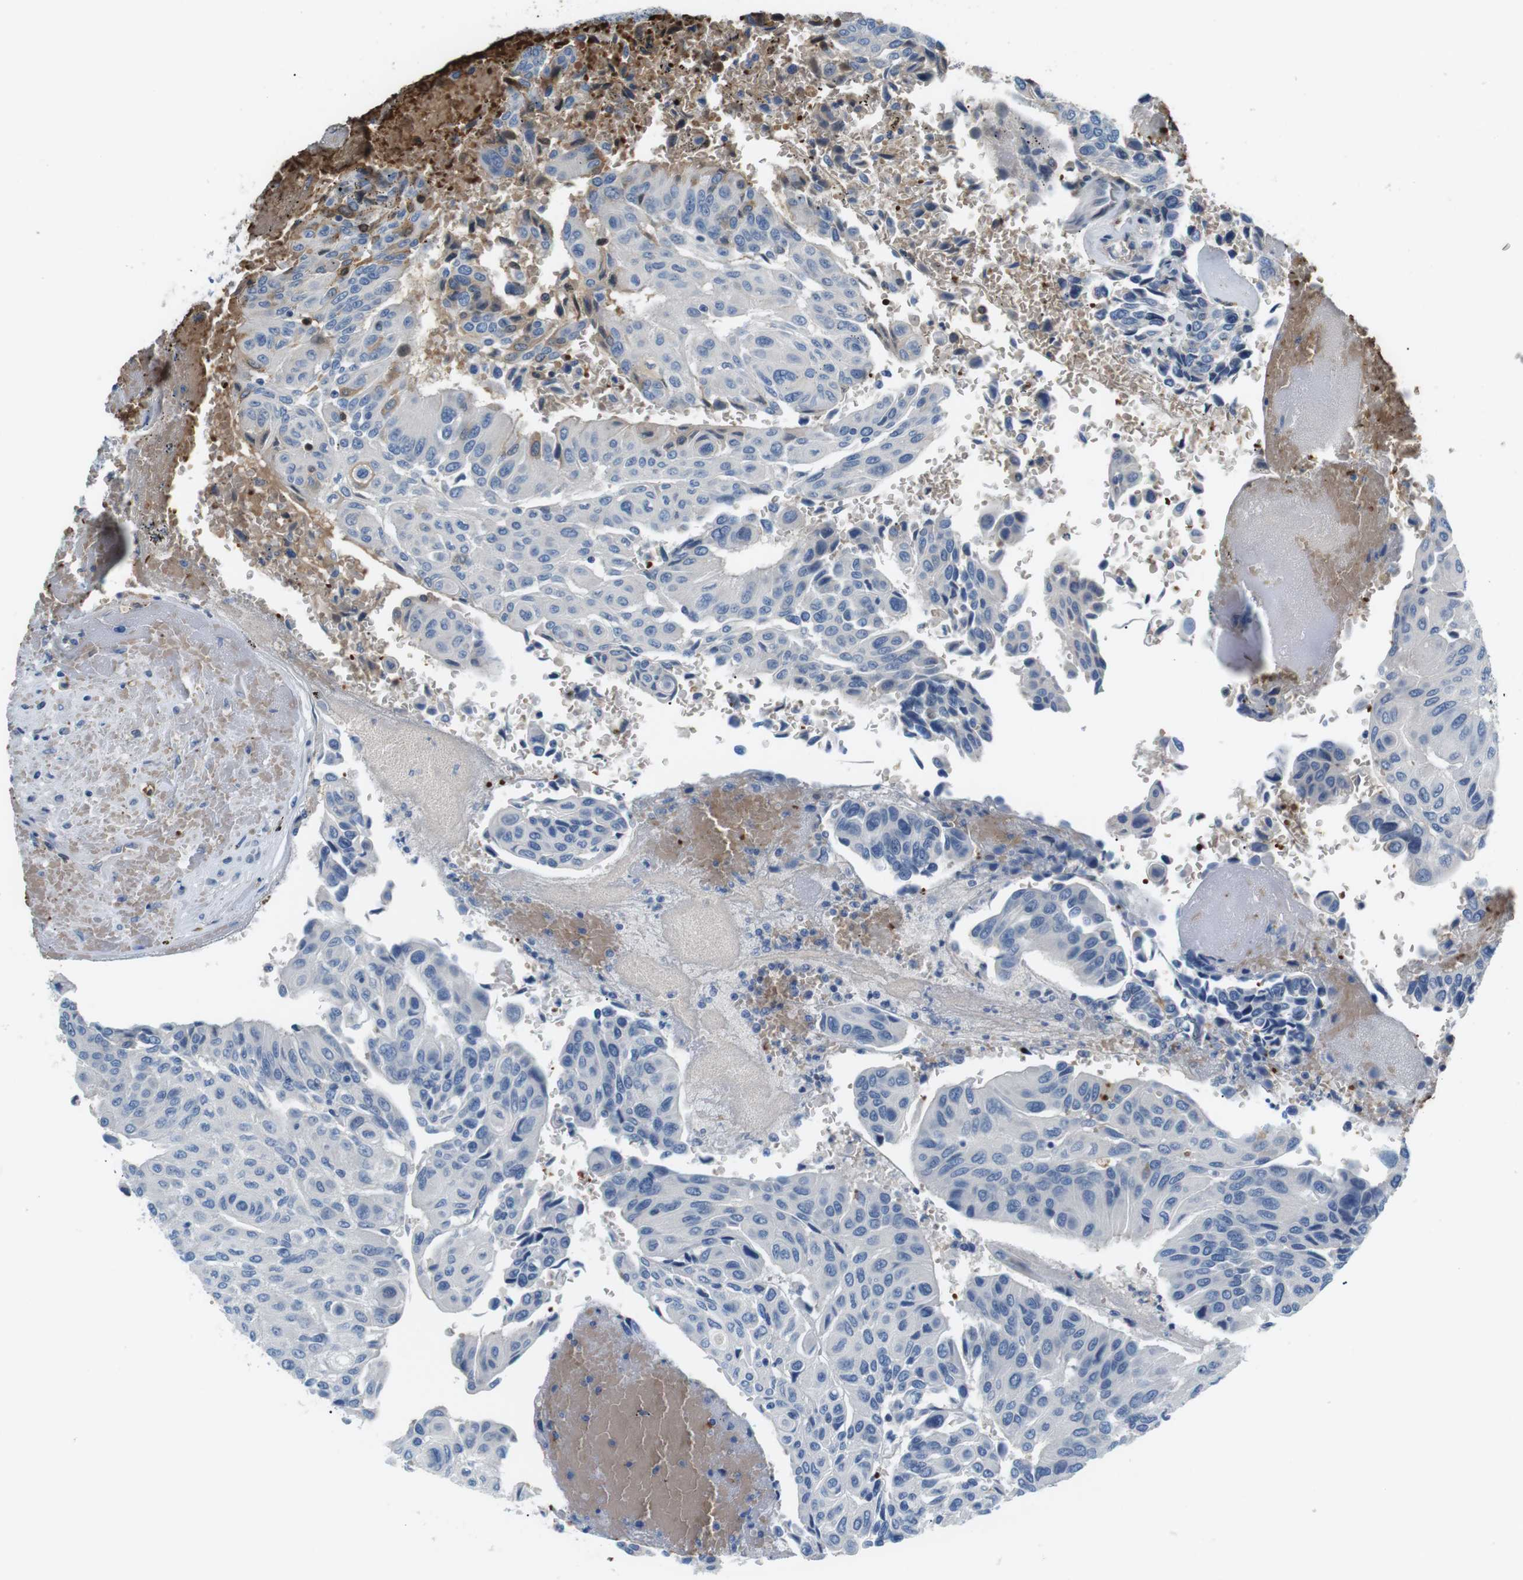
{"staining": {"intensity": "negative", "quantity": "none", "location": "none"}, "tissue": "urothelial cancer", "cell_type": "Tumor cells", "image_type": "cancer", "snomed": [{"axis": "morphology", "description": "Urothelial carcinoma, High grade"}, {"axis": "topography", "description": "Urinary bladder"}], "caption": "Human urothelial cancer stained for a protein using immunohistochemistry reveals no staining in tumor cells.", "gene": "ADCY10", "patient": {"sex": "male", "age": 66}}